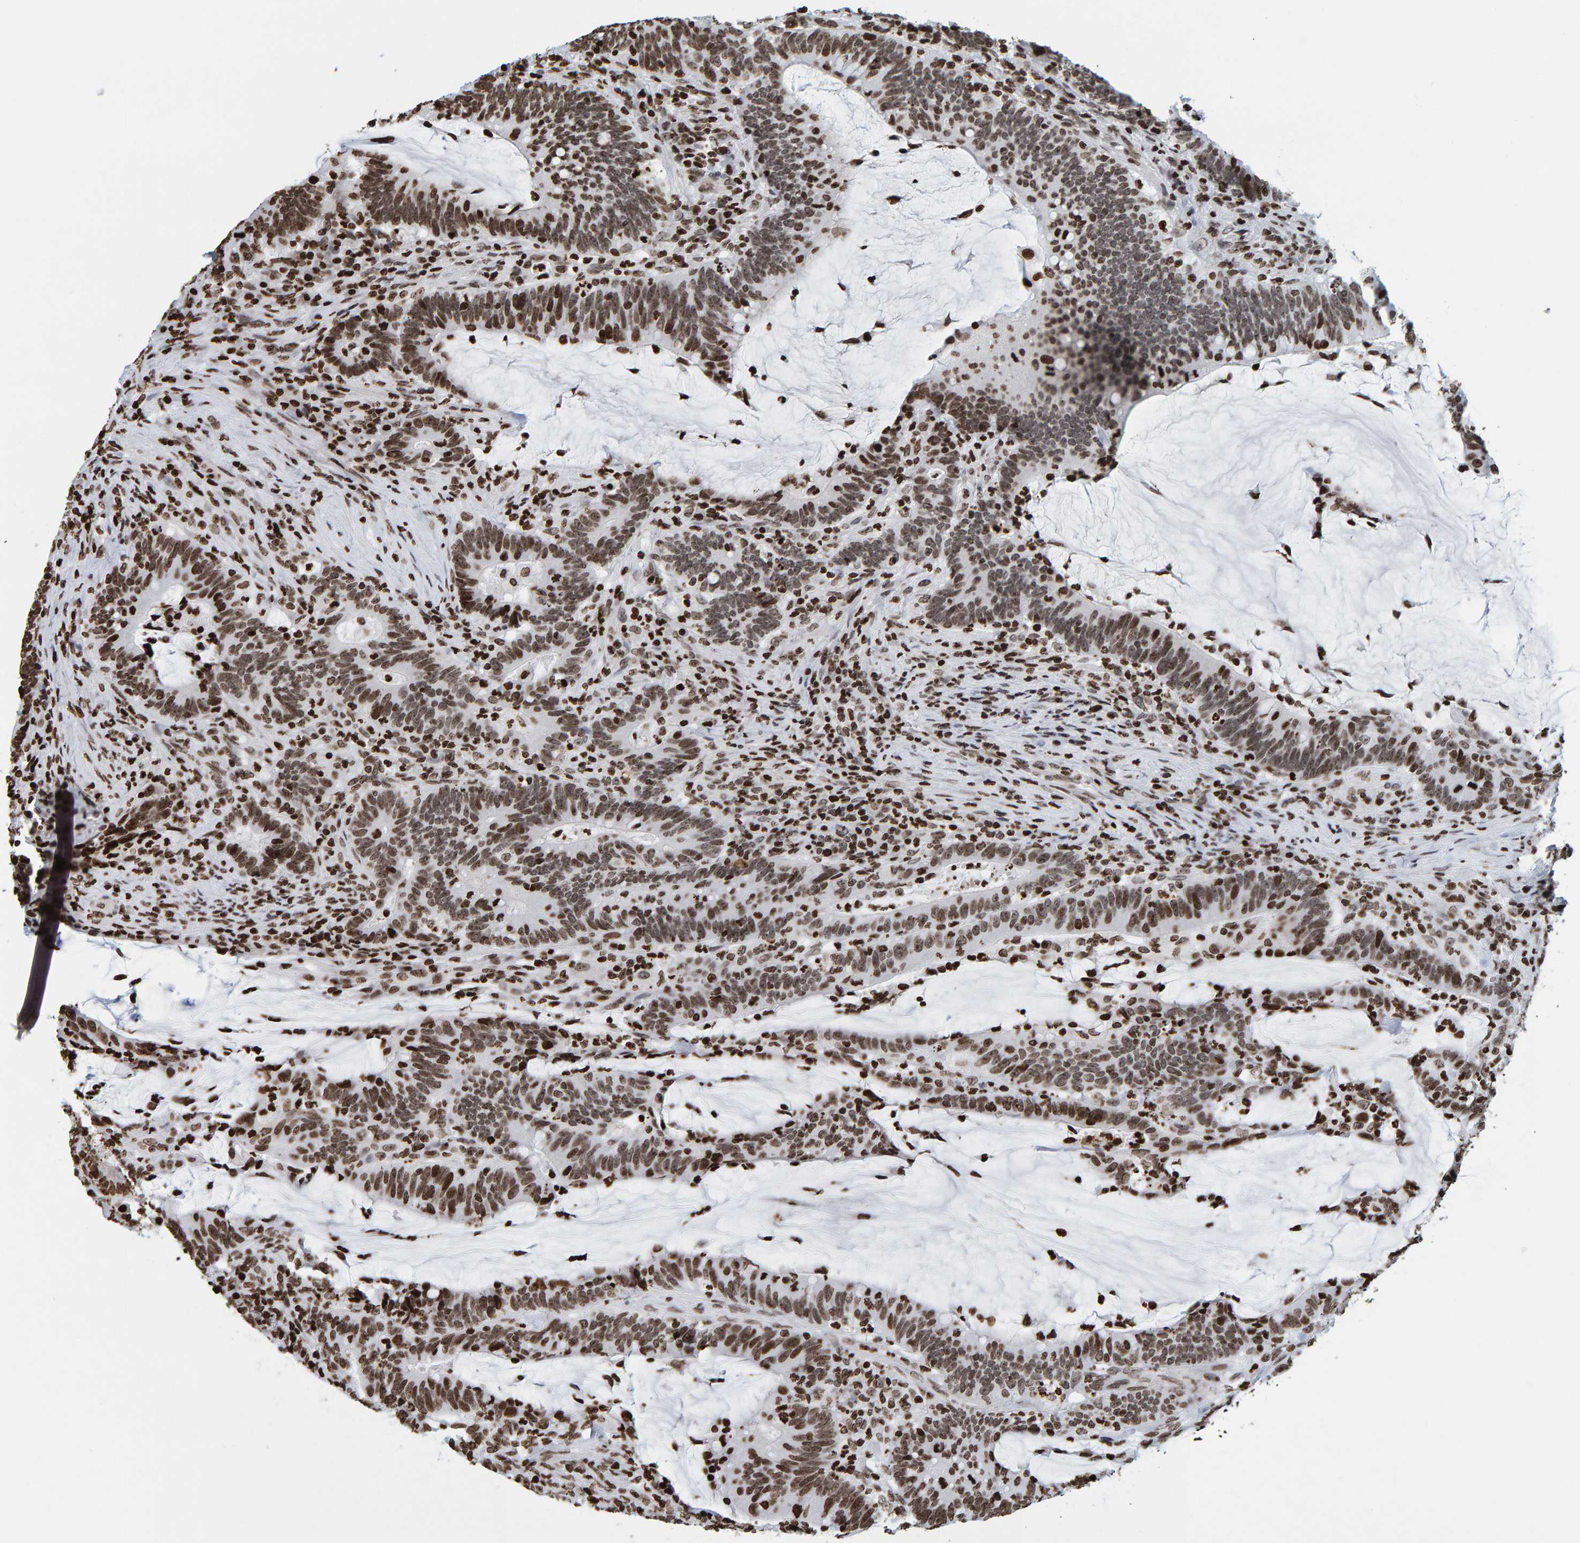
{"staining": {"intensity": "moderate", "quantity": ">75%", "location": "nuclear"}, "tissue": "colorectal cancer", "cell_type": "Tumor cells", "image_type": "cancer", "snomed": [{"axis": "morphology", "description": "Adenocarcinoma, NOS"}, {"axis": "topography", "description": "Colon"}], "caption": "The image displays staining of colorectal cancer (adenocarcinoma), revealing moderate nuclear protein expression (brown color) within tumor cells.", "gene": "BRF2", "patient": {"sex": "female", "age": 66}}